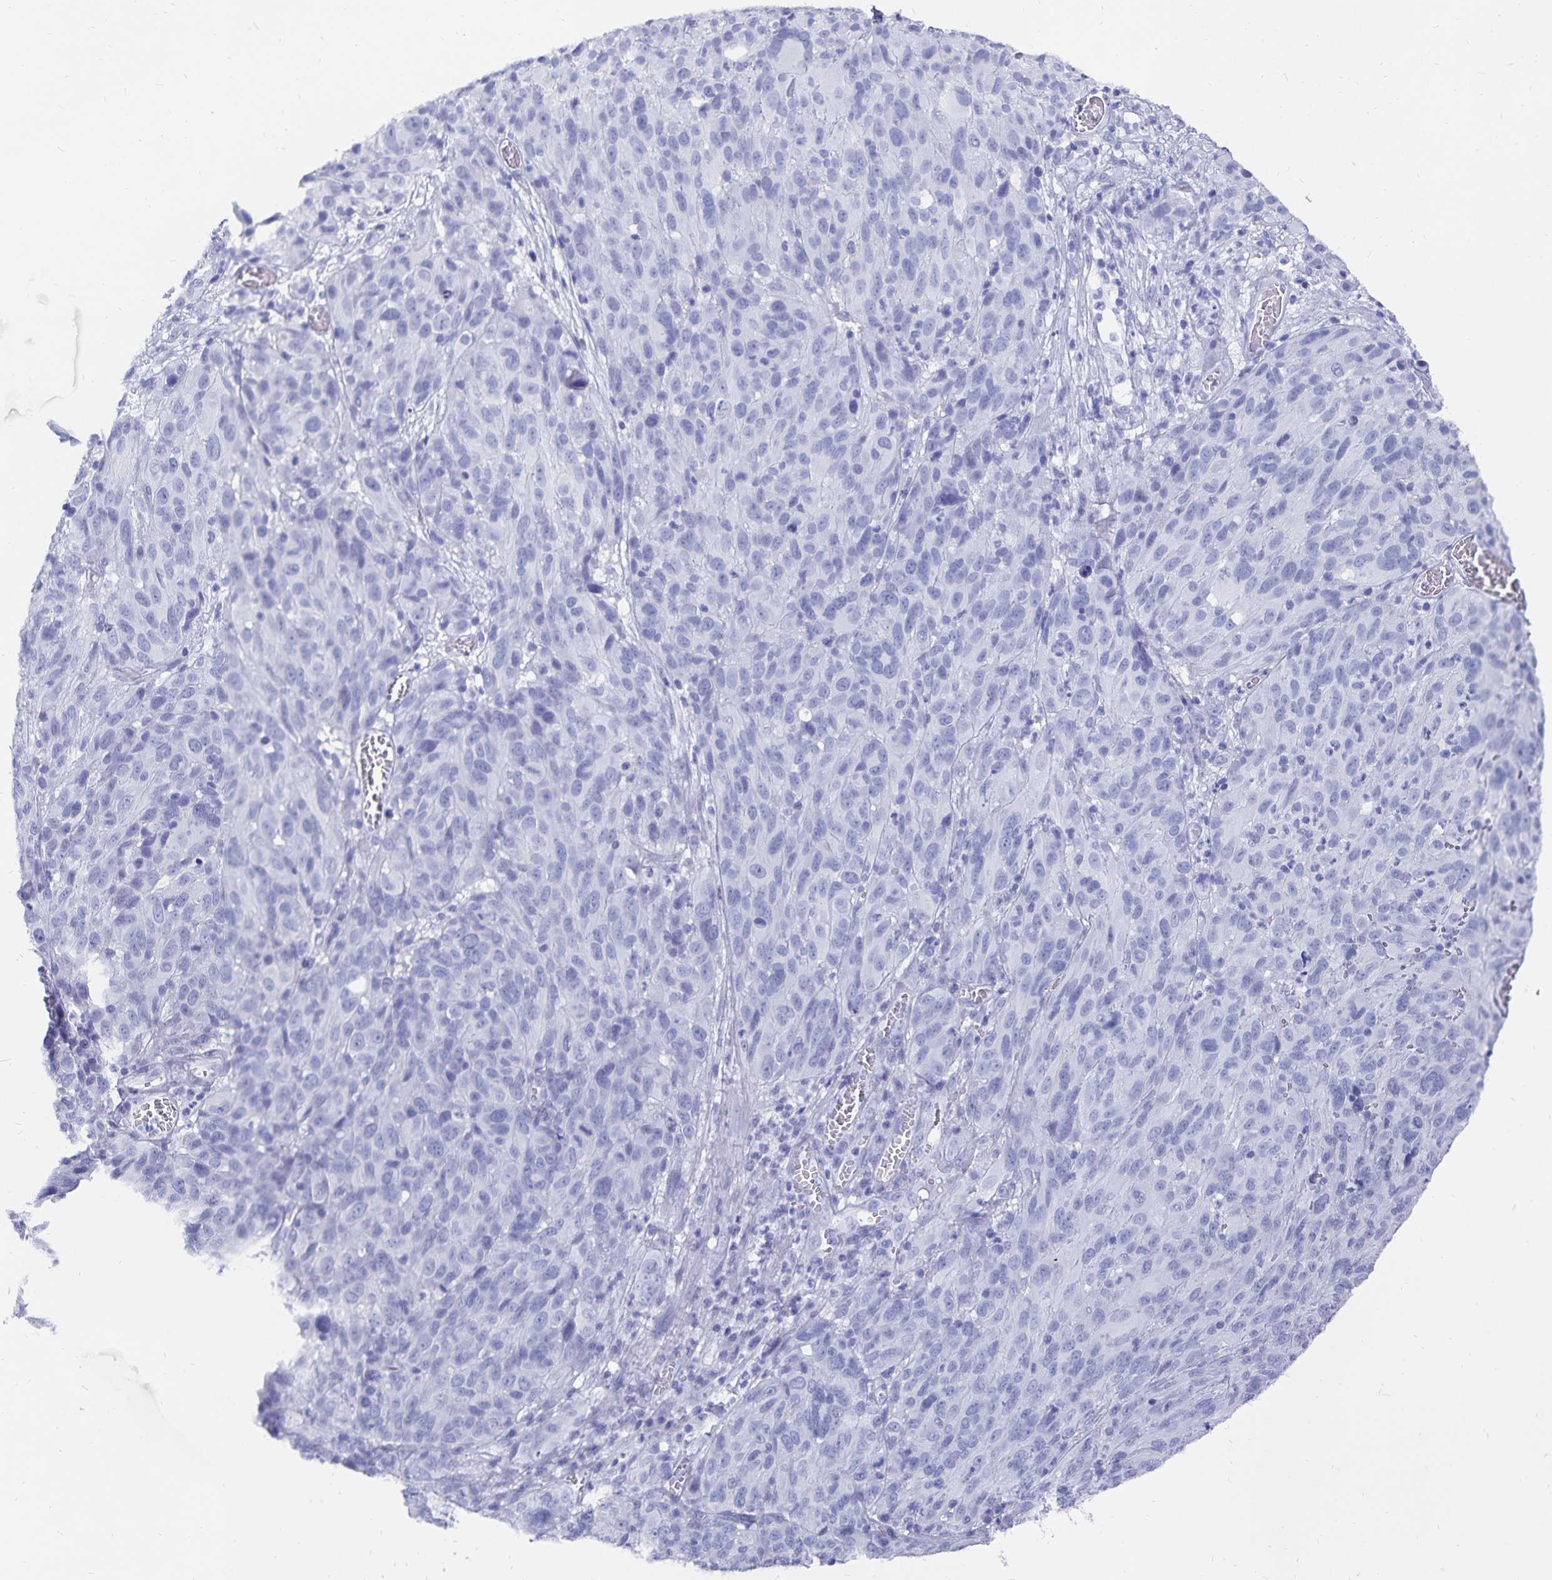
{"staining": {"intensity": "negative", "quantity": "none", "location": "none"}, "tissue": "melanoma", "cell_type": "Tumor cells", "image_type": "cancer", "snomed": [{"axis": "morphology", "description": "Malignant melanoma, NOS"}, {"axis": "topography", "description": "Skin"}], "caption": "Tumor cells are negative for brown protein staining in malignant melanoma.", "gene": "ADH1A", "patient": {"sex": "male", "age": 51}}